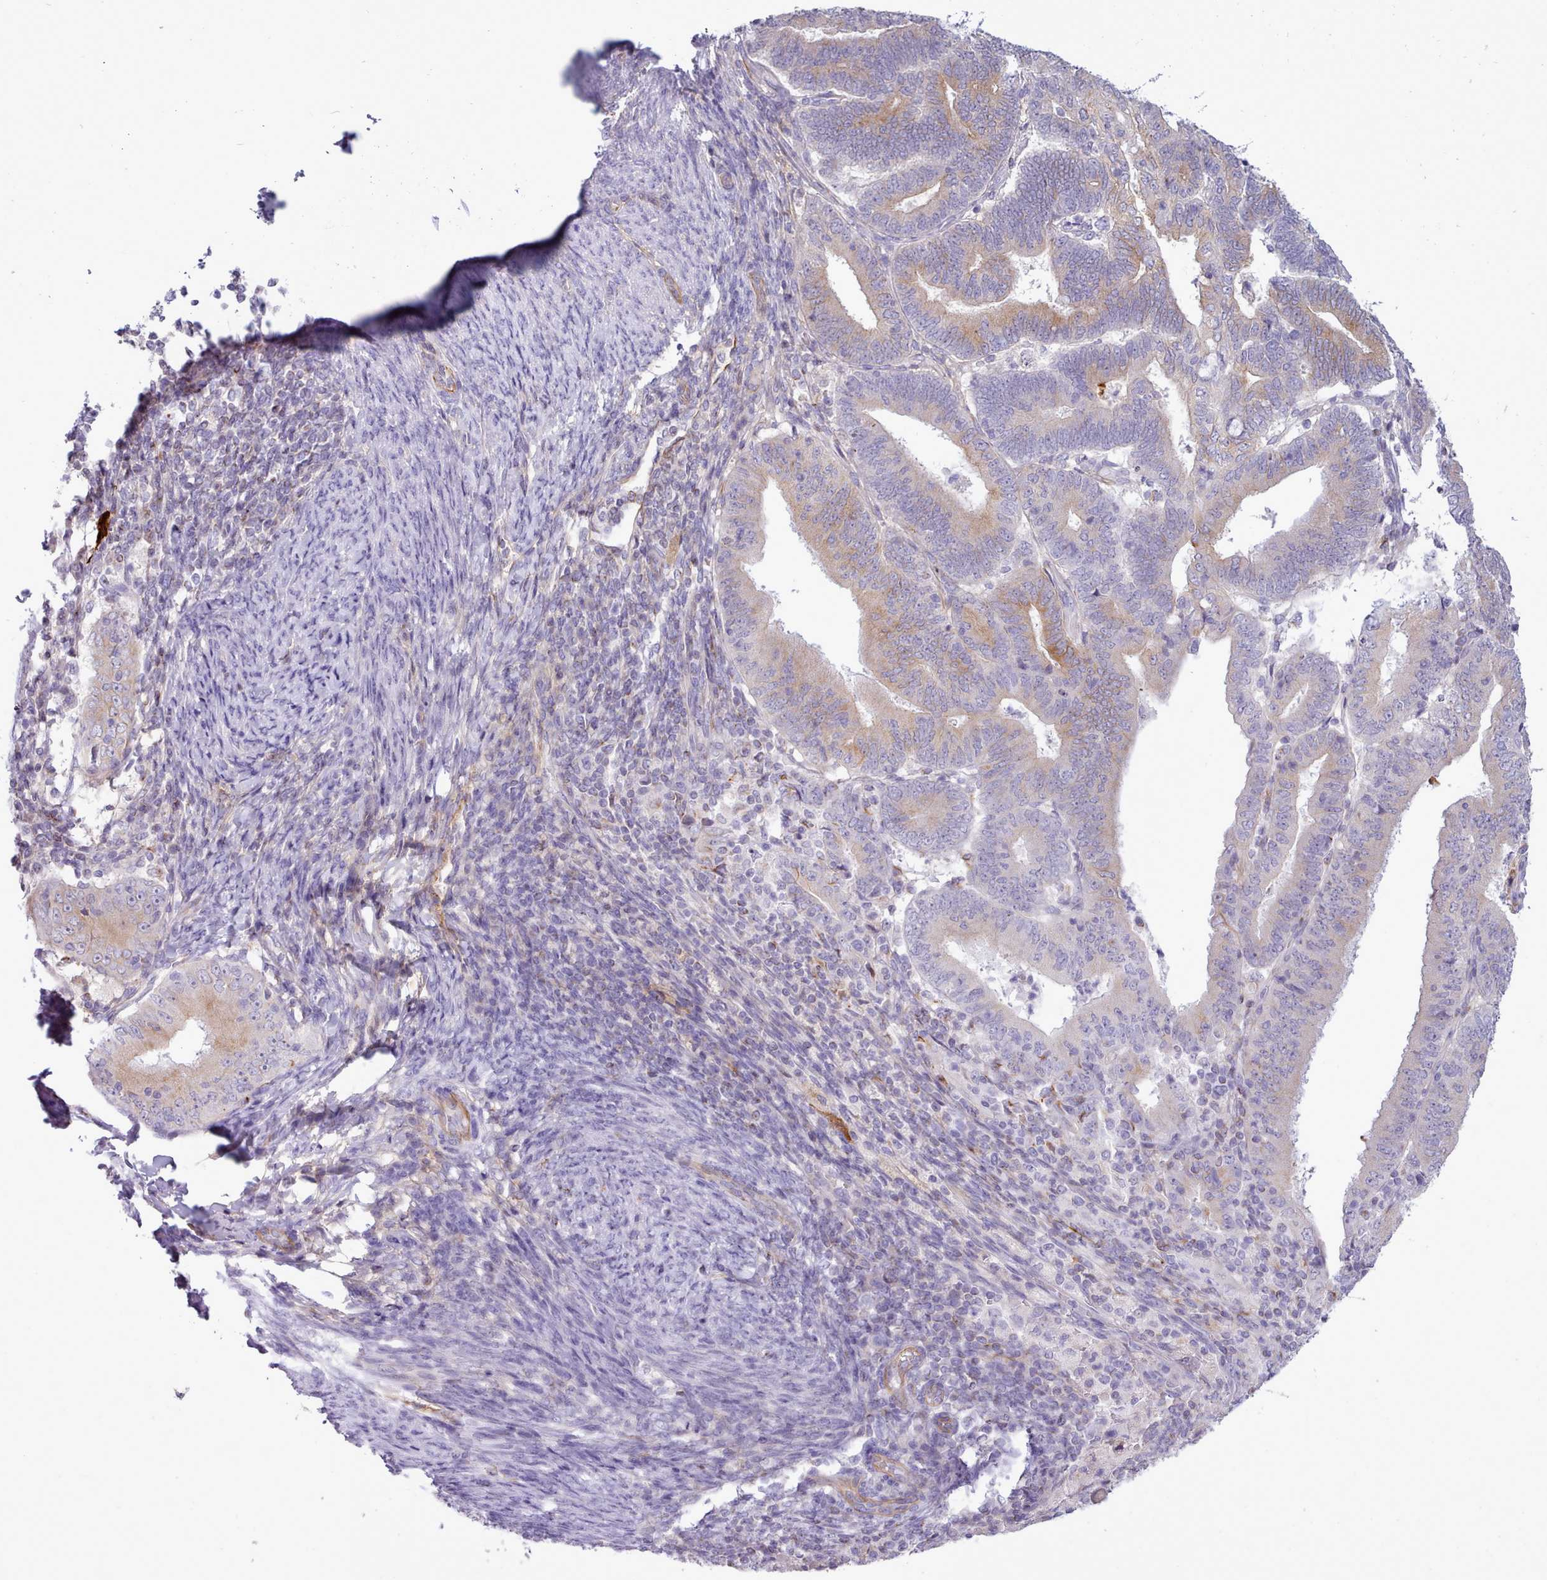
{"staining": {"intensity": "moderate", "quantity": "<25%", "location": "cytoplasmic/membranous"}, "tissue": "endometrial cancer", "cell_type": "Tumor cells", "image_type": "cancer", "snomed": [{"axis": "morphology", "description": "Adenocarcinoma, NOS"}, {"axis": "topography", "description": "Endometrium"}], "caption": "Protein staining of endometrial cancer (adenocarcinoma) tissue shows moderate cytoplasmic/membranous expression in approximately <25% of tumor cells.", "gene": "CYP2A13", "patient": {"sex": "female", "age": 70}}